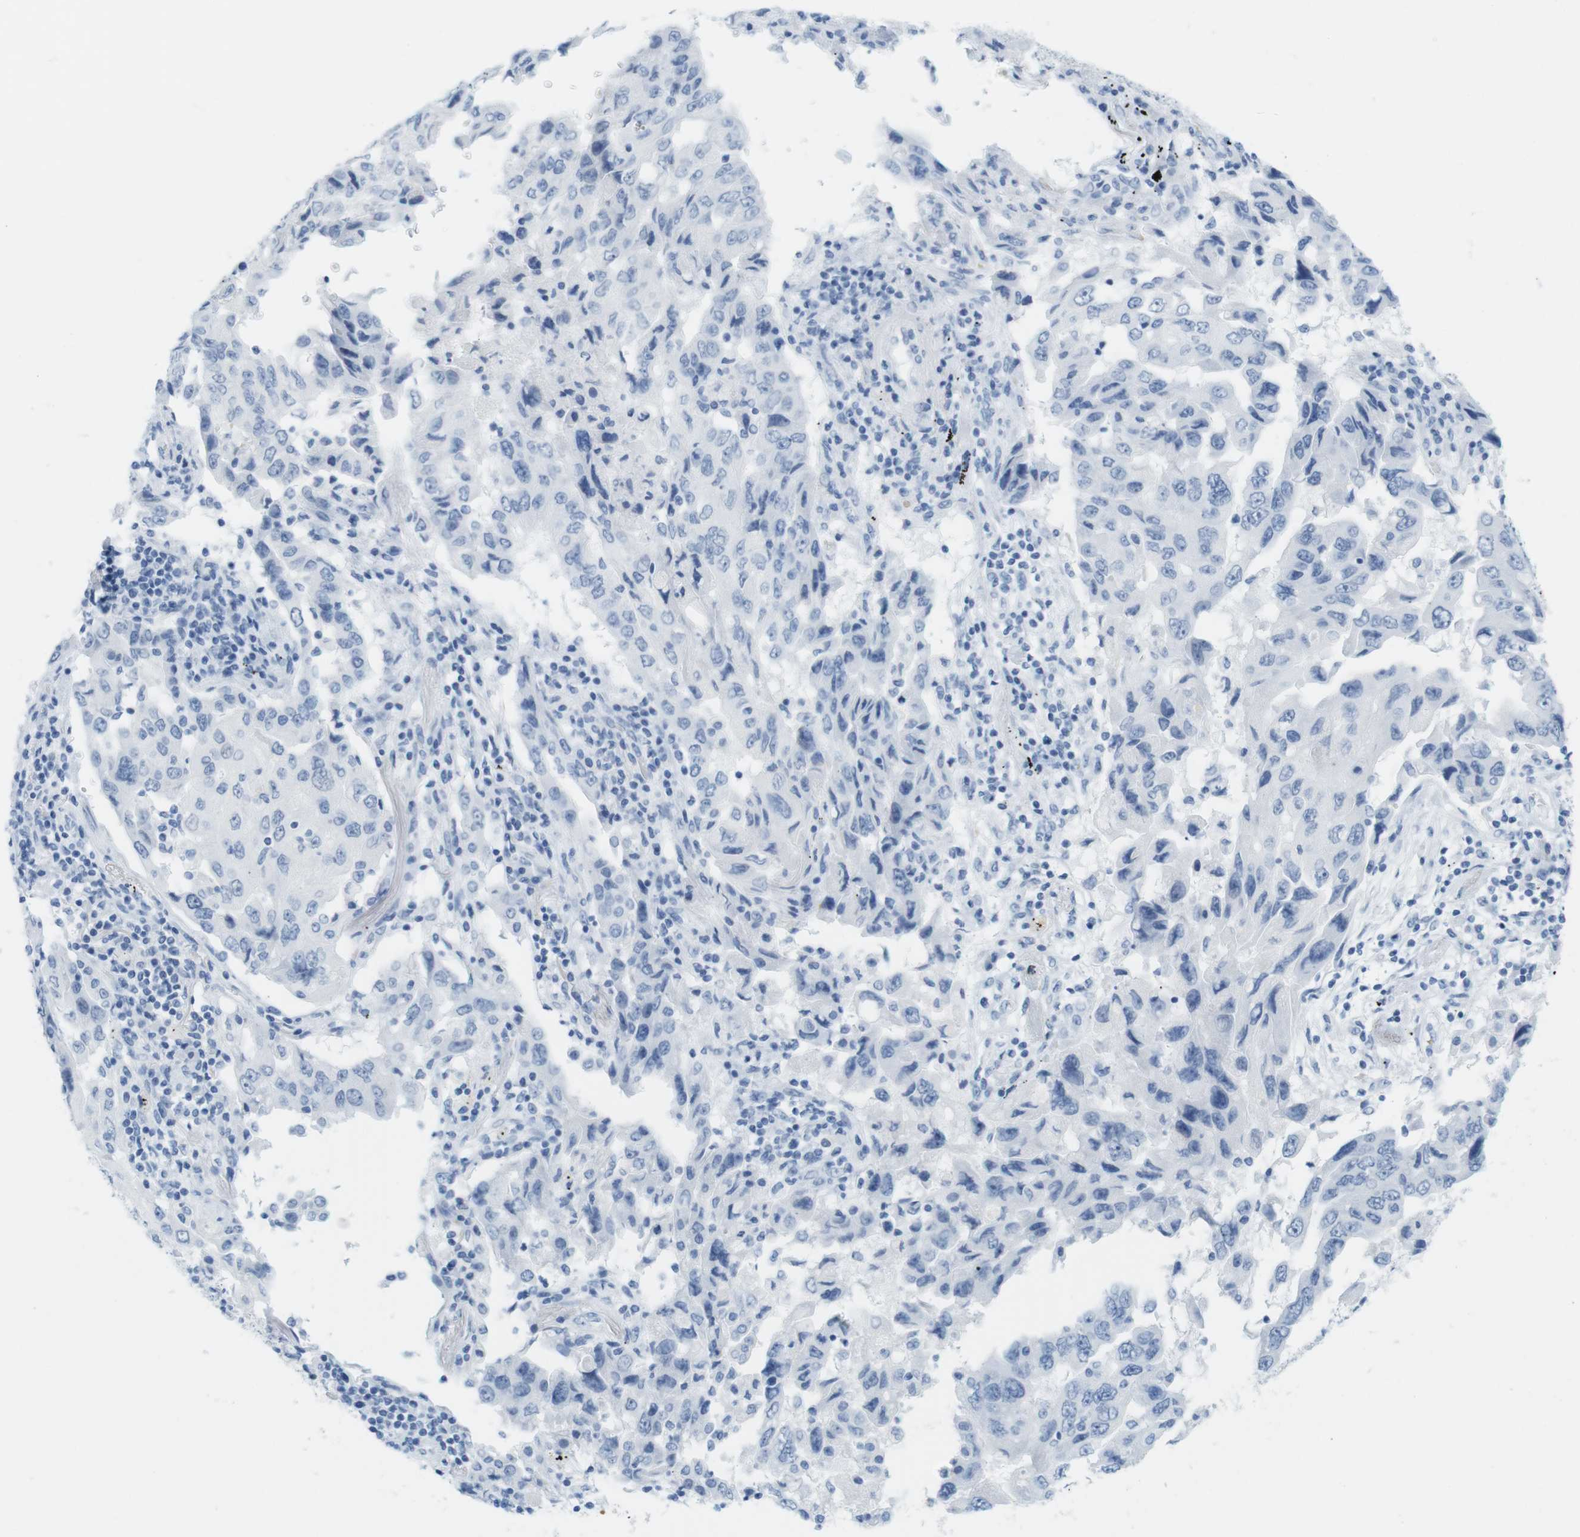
{"staining": {"intensity": "negative", "quantity": "none", "location": "none"}, "tissue": "lung cancer", "cell_type": "Tumor cells", "image_type": "cancer", "snomed": [{"axis": "morphology", "description": "Adenocarcinoma, NOS"}, {"axis": "topography", "description": "Lung"}], "caption": "Tumor cells are negative for protein expression in human lung cancer (adenocarcinoma).", "gene": "TNNT2", "patient": {"sex": "female", "age": 65}}